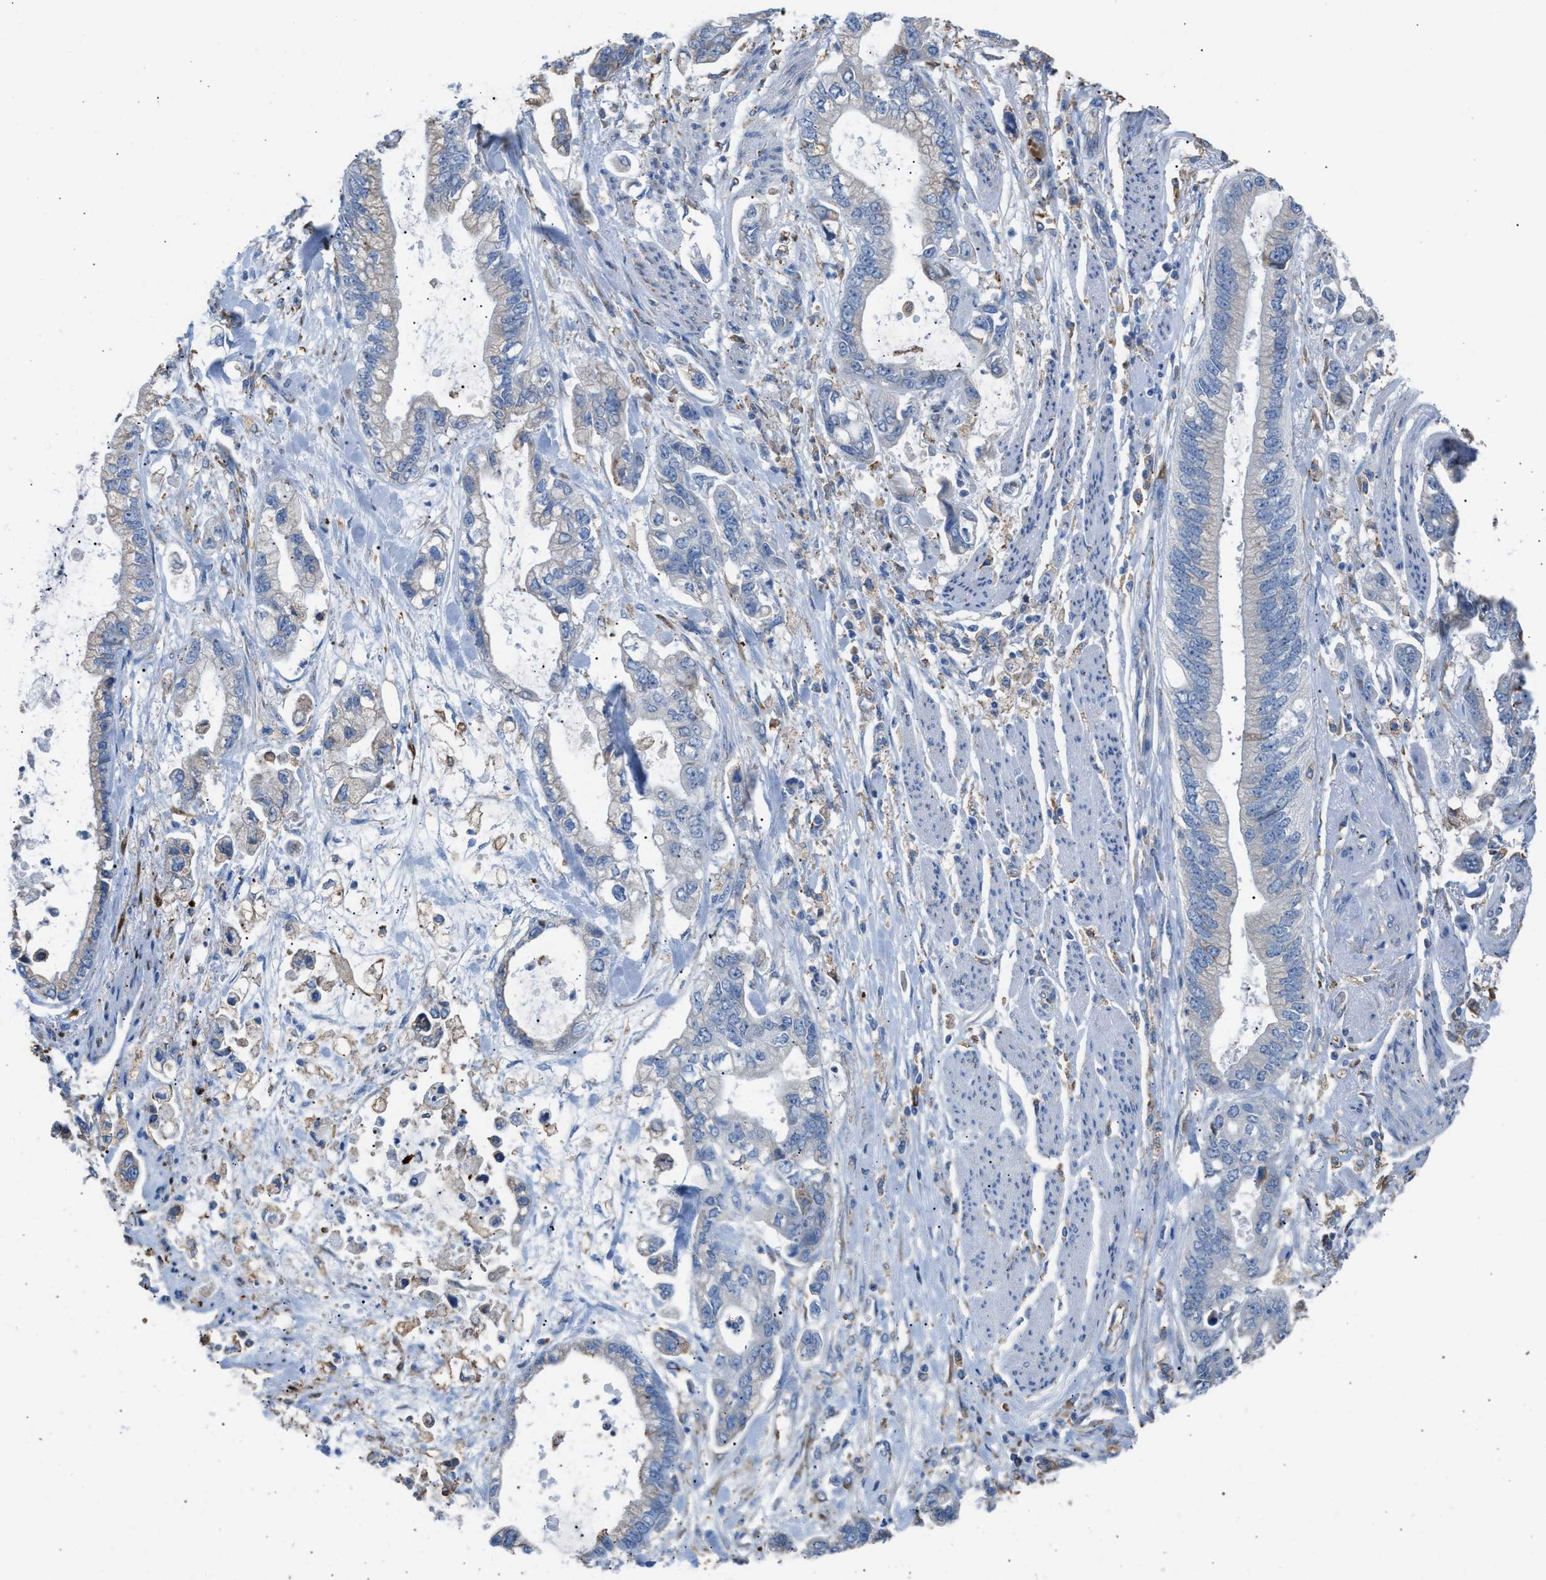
{"staining": {"intensity": "negative", "quantity": "none", "location": "none"}, "tissue": "stomach cancer", "cell_type": "Tumor cells", "image_type": "cancer", "snomed": [{"axis": "morphology", "description": "Normal tissue, NOS"}, {"axis": "morphology", "description": "Adenocarcinoma, NOS"}, {"axis": "topography", "description": "Stomach"}], "caption": "A high-resolution histopathology image shows IHC staining of adenocarcinoma (stomach), which demonstrates no significant positivity in tumor cells.", "gene": "CA3", "patient": {"sex": "male", "age": 62}}